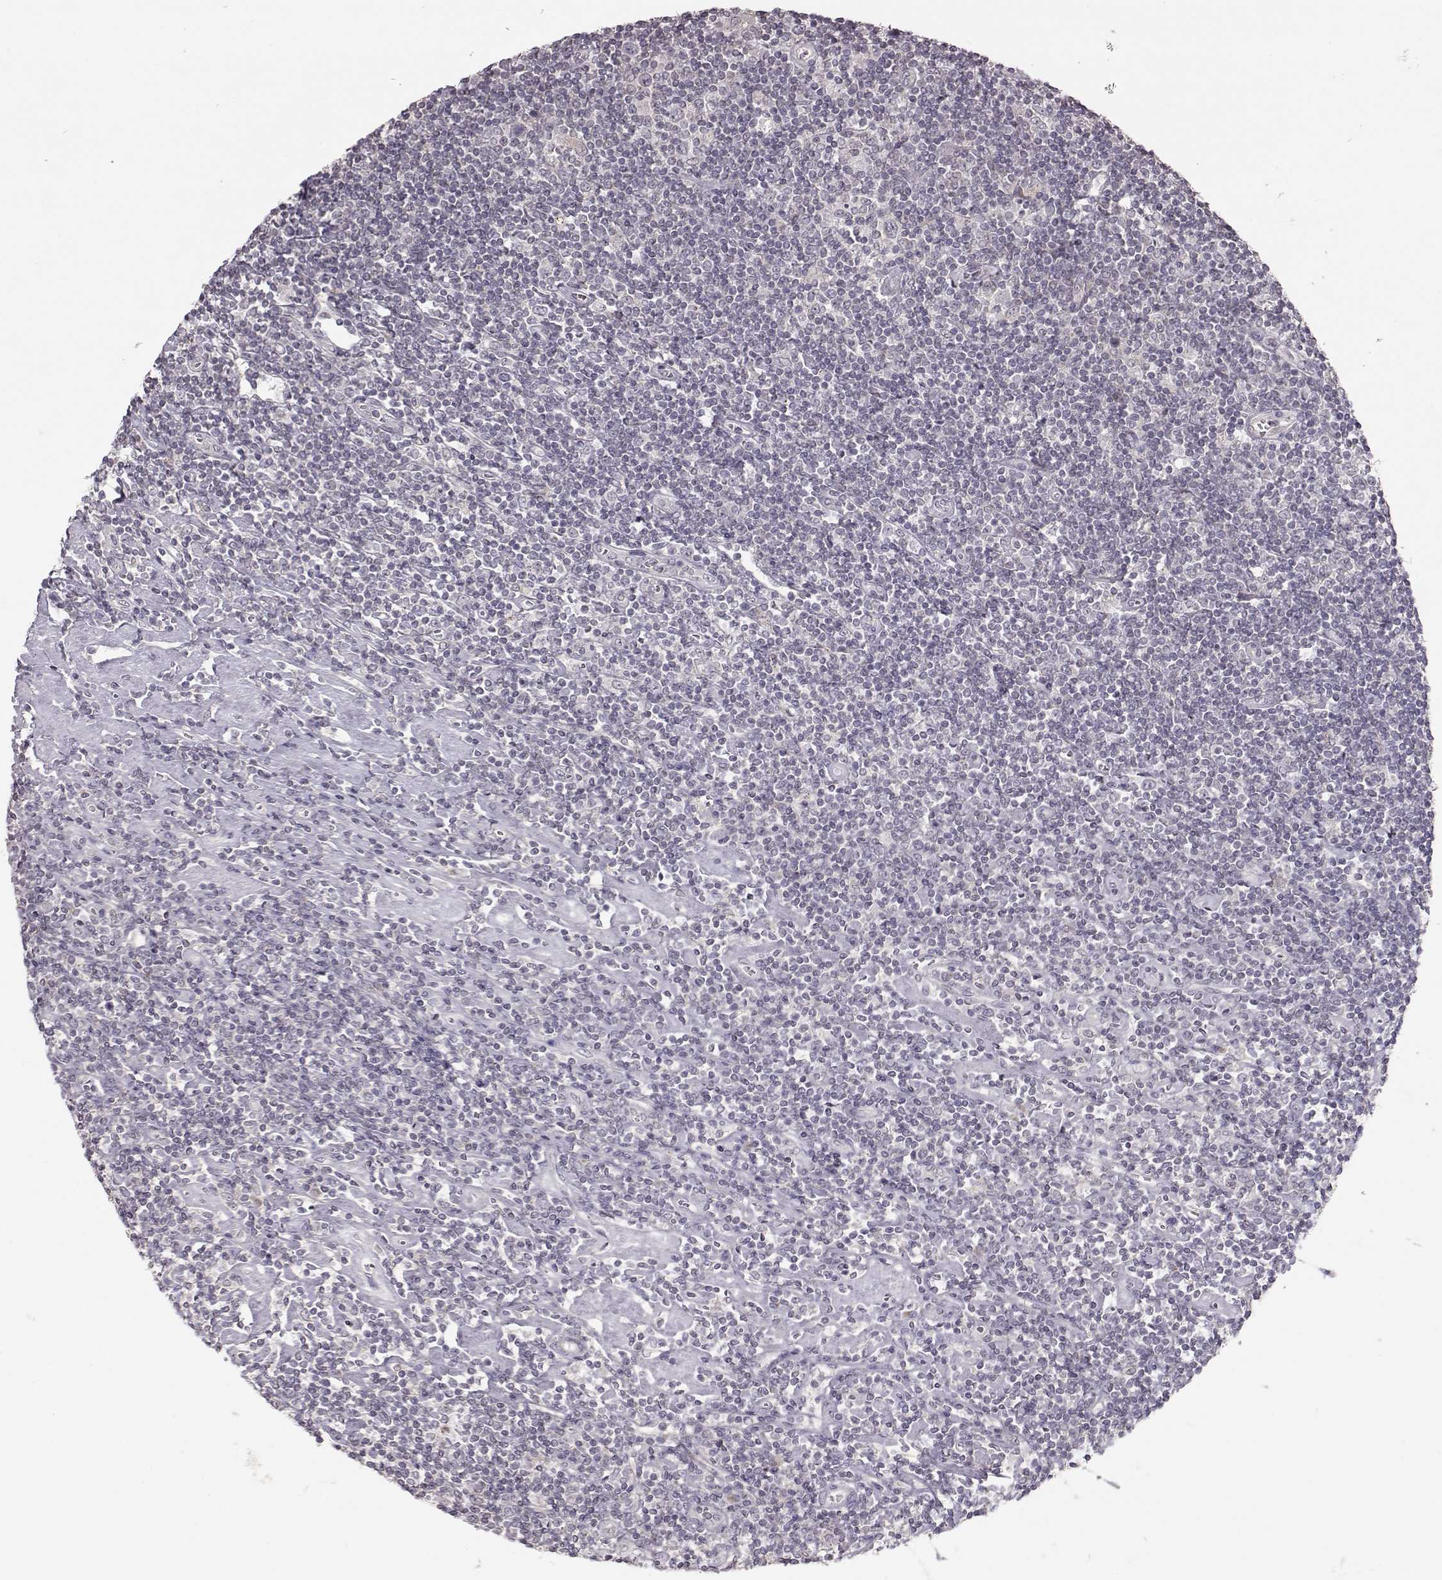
{"staining": {"intensity": "negative", "quantity": "none", "location": "none"}, "tissue": "lymphoma", "cell_type": "Tumor cells", "image_type": "cancer", "snomed": [{"axis": "morphology", "description": "Hodgkin's disease, NOS"}, {"axis": "topography", "description": "Lymph node"}], "caption": "Tumor cells are negative for protein expression in human Hodgkin's disease.", "gene": "PNMT", "patient": {"sex": "male", "age": 40}}